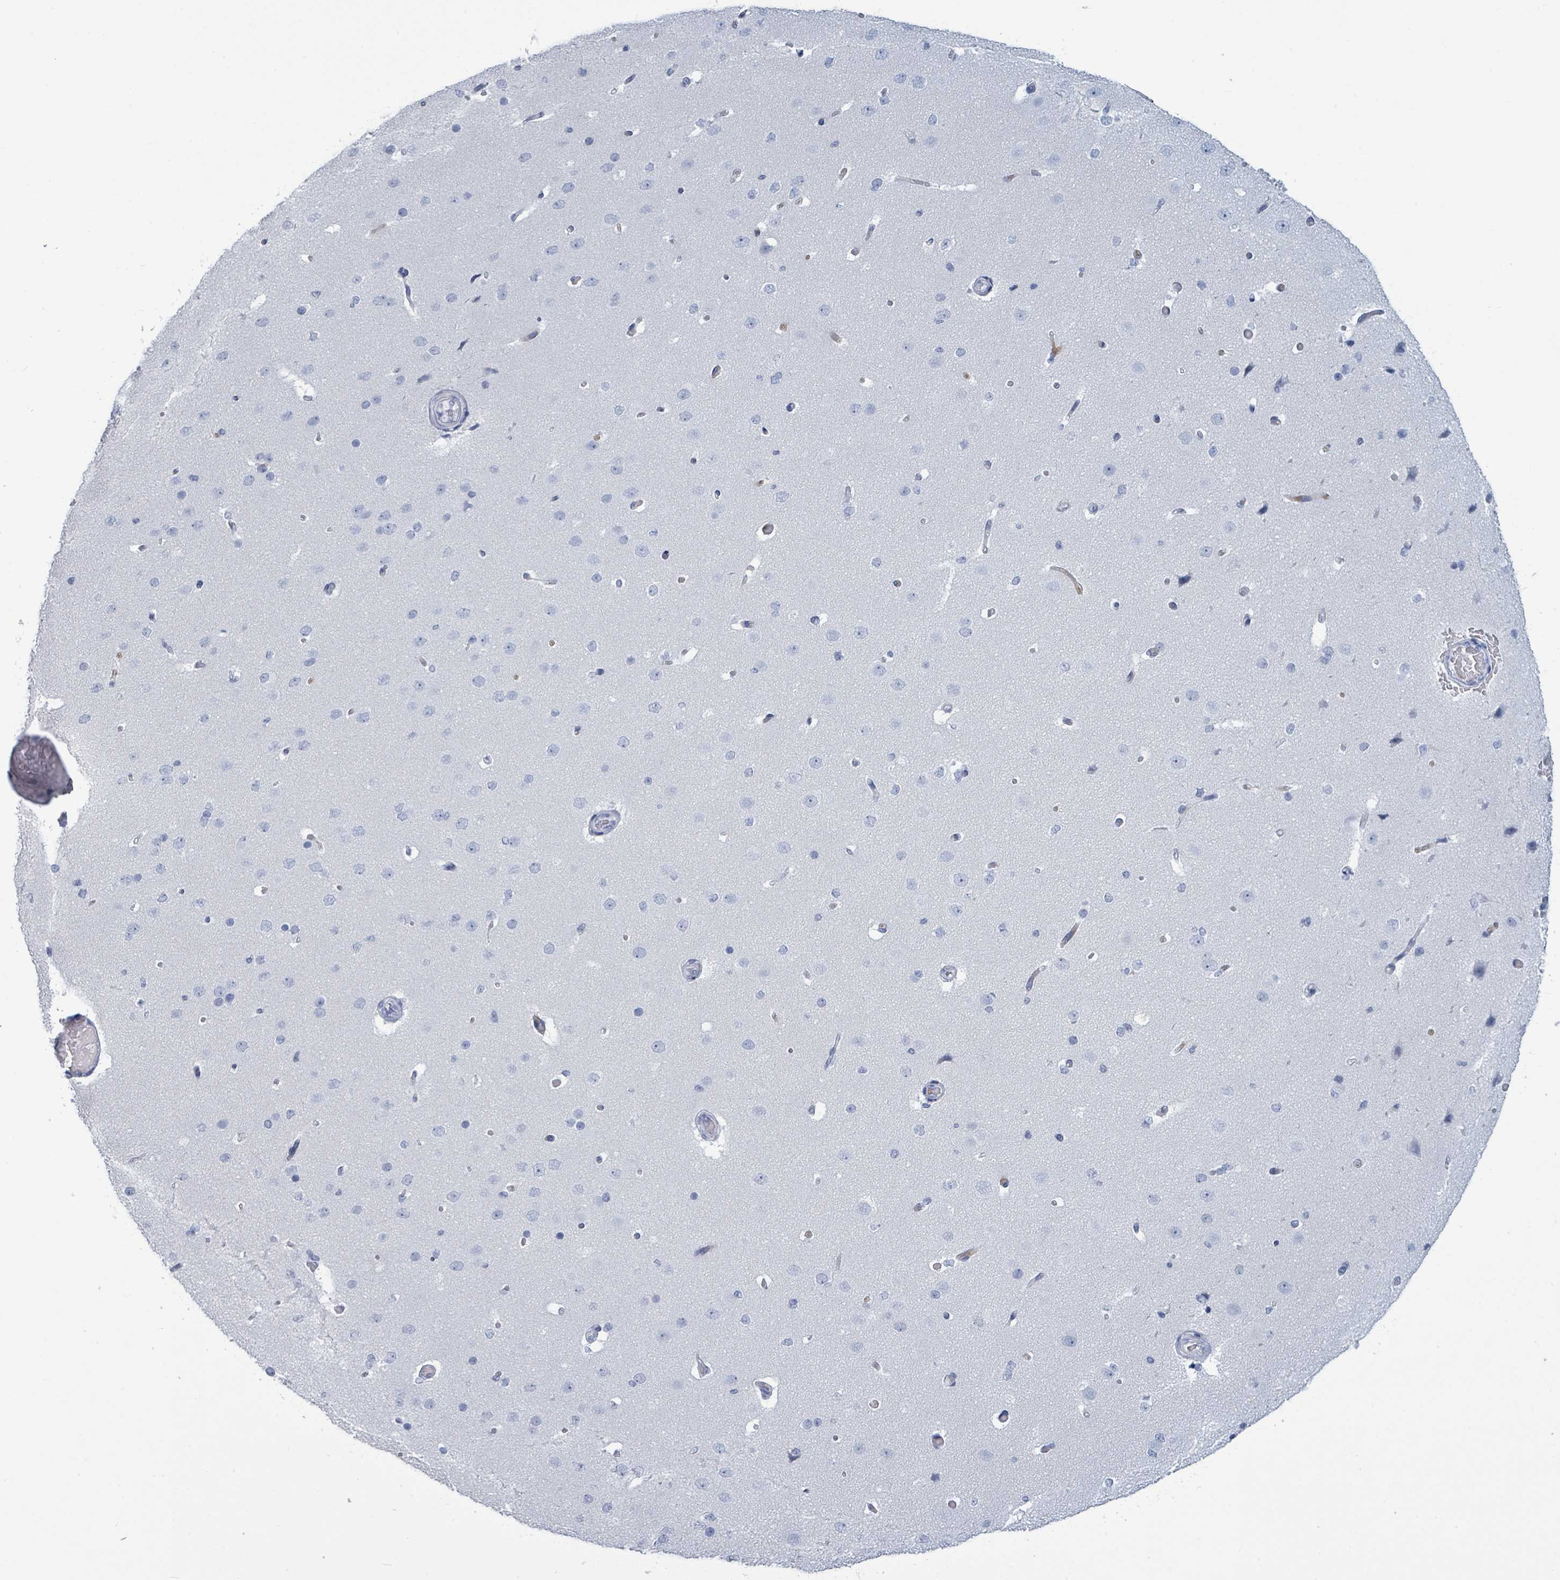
{"staining": {"intensity": "negative", "quantity": "none", "location": "none"}, "tissue": "cerebral cortex", "cell_type": "Endothelial cells", "image_type": "normal", "snomed": [{"axis": "morphology", "description": "Normal tissue, NOS"}, {"axis": "morphology", "description": "Inflammation, NOS"}, {"axis": "topography", "description": "Cerebral cortex"}], "caption": "This is an immunohistochemistry photomicrograph of benign cerebral cortex. There is no positivity in endothelial cells.", "gene": "VPS13D", "patient": {"sex": "male", "age": 6}}